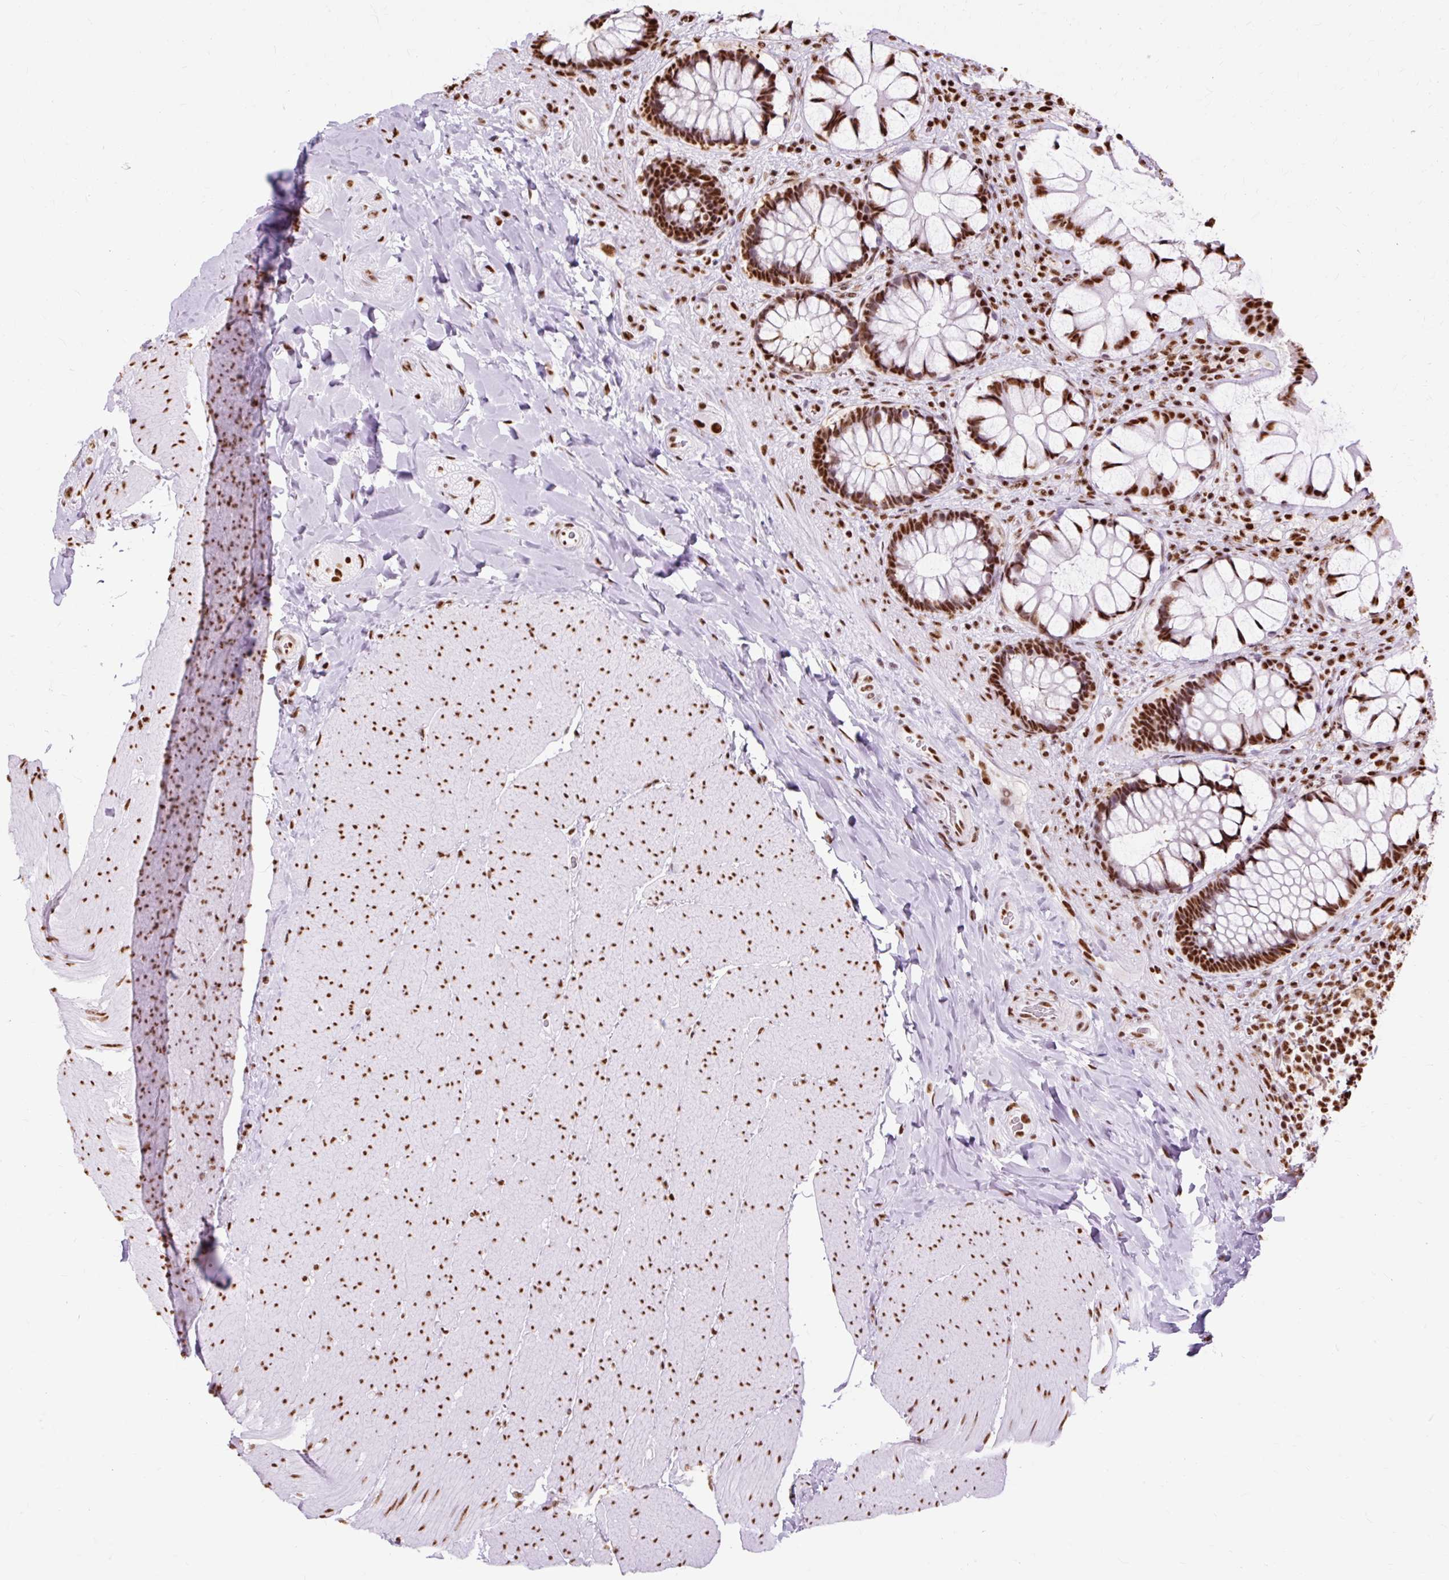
{"staining": {"intensity": "strong", "quantity": ">75%", "location": "nuclear"}, "tissue": "rectum", "cell_type": "Glandular cells", "image_type": "normal", "snomed": [{"axis": "morphology", "description": "Normal tissue, NOS"}, {"axis": "topography", "description": "Rectum"}], "caption": "A brown stain labels strong nuclear staining of a protein in glandular cells of unremarkable rectum.", "gene": "XRCC6", "patient": {"sex": "female", "age": 58}}